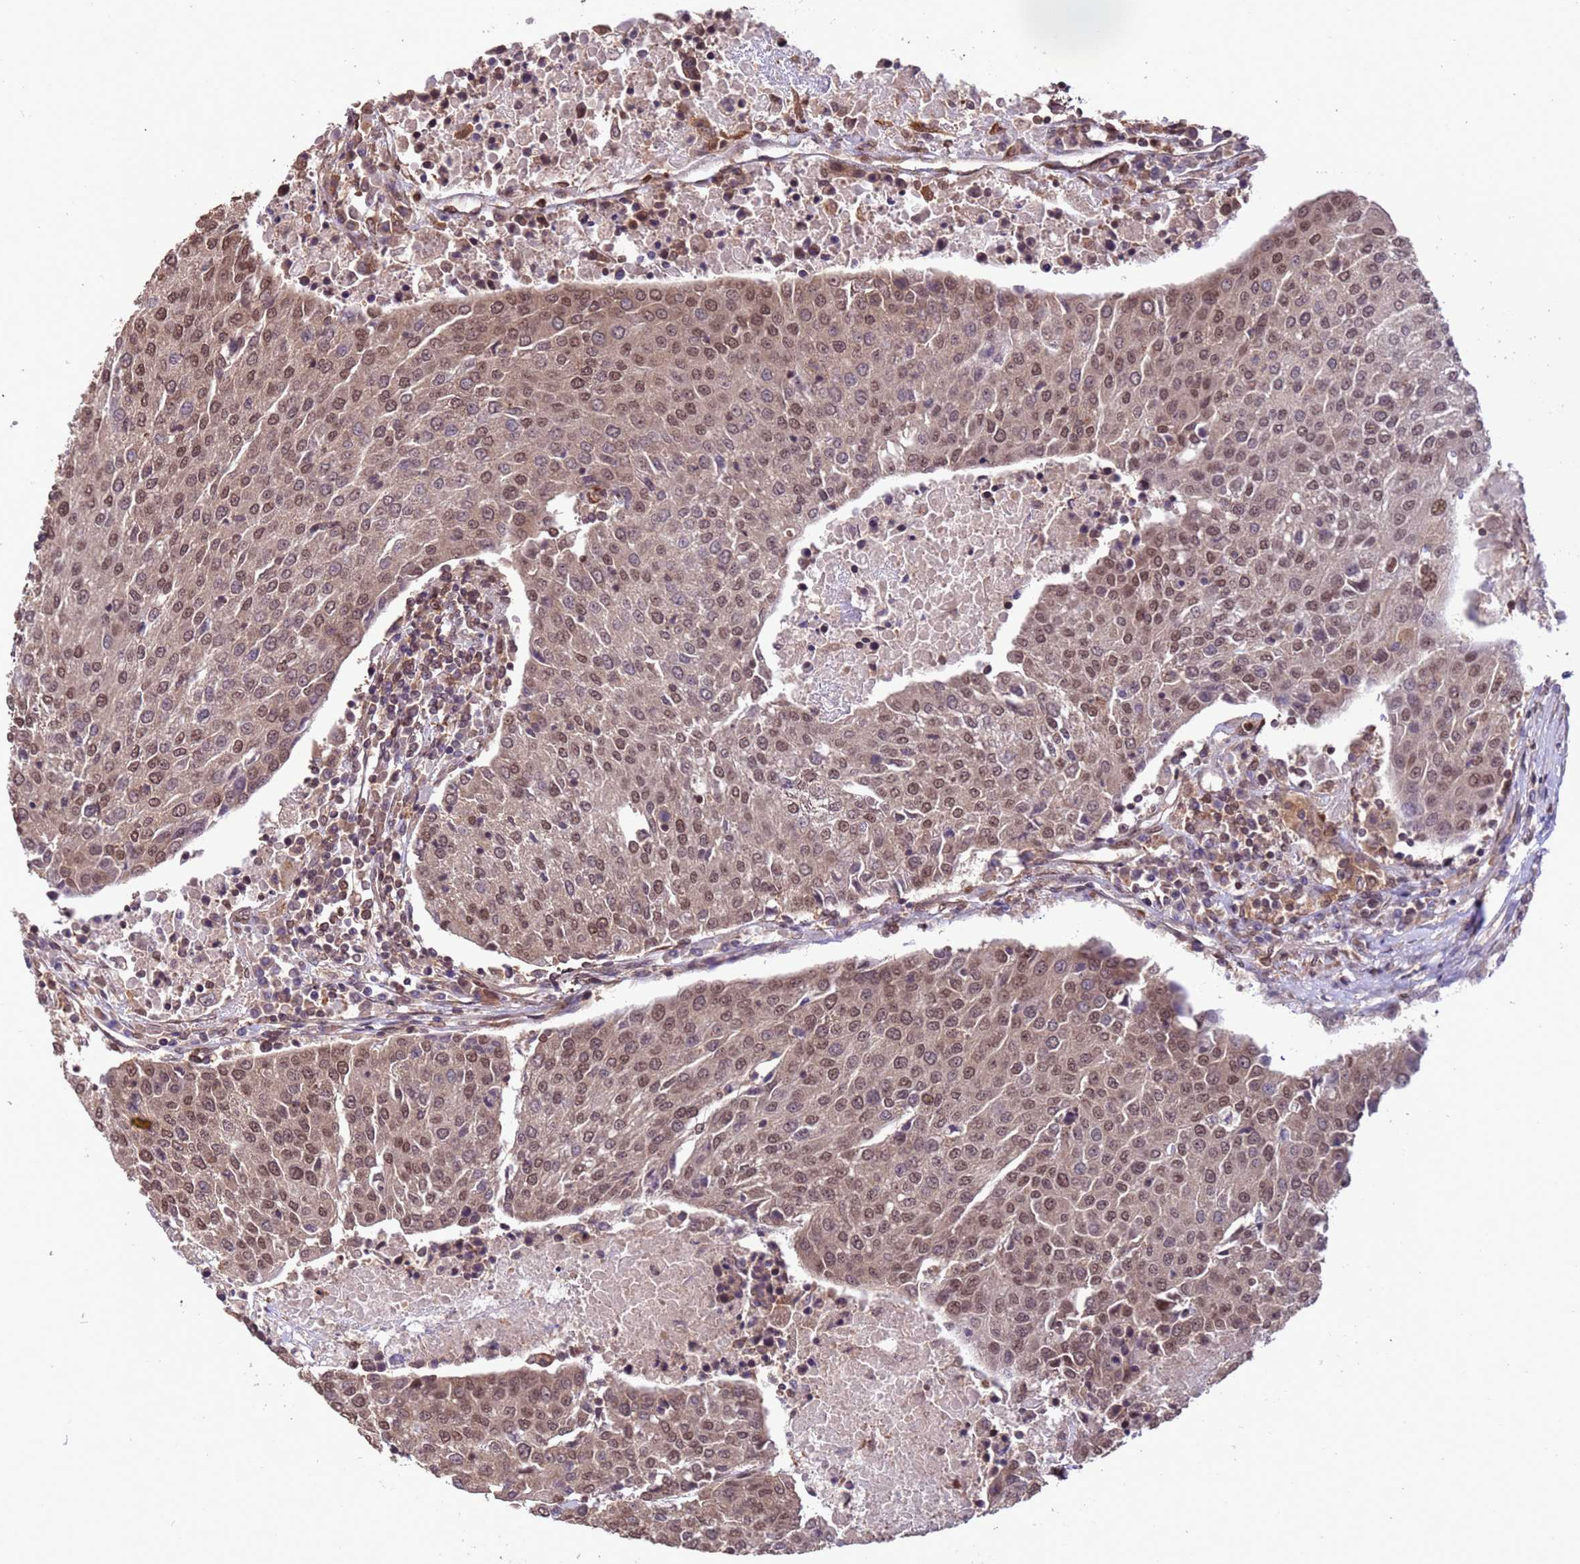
{"staining": {"intensity": "moderate", "quantity": ">75%", "location": "nuclear"}, "tissue": "urothelial cancer", "cell_type": "Tumor cells", "image_type": "cancer", "snomed": [{"axis": "morphology", "description": "Urothelial carcinoma, High grade"}, {"axis": "topography", "description": "Urinary bladder"}], "caption": "A micrograph showing moderate nuclear staining in approximately >75% of tumor cells in urothelial cancer, as visualized by brown immunohistochemical staining.", "gene": "VSTM4", "patient": {"sex": "female", "age": 85}}